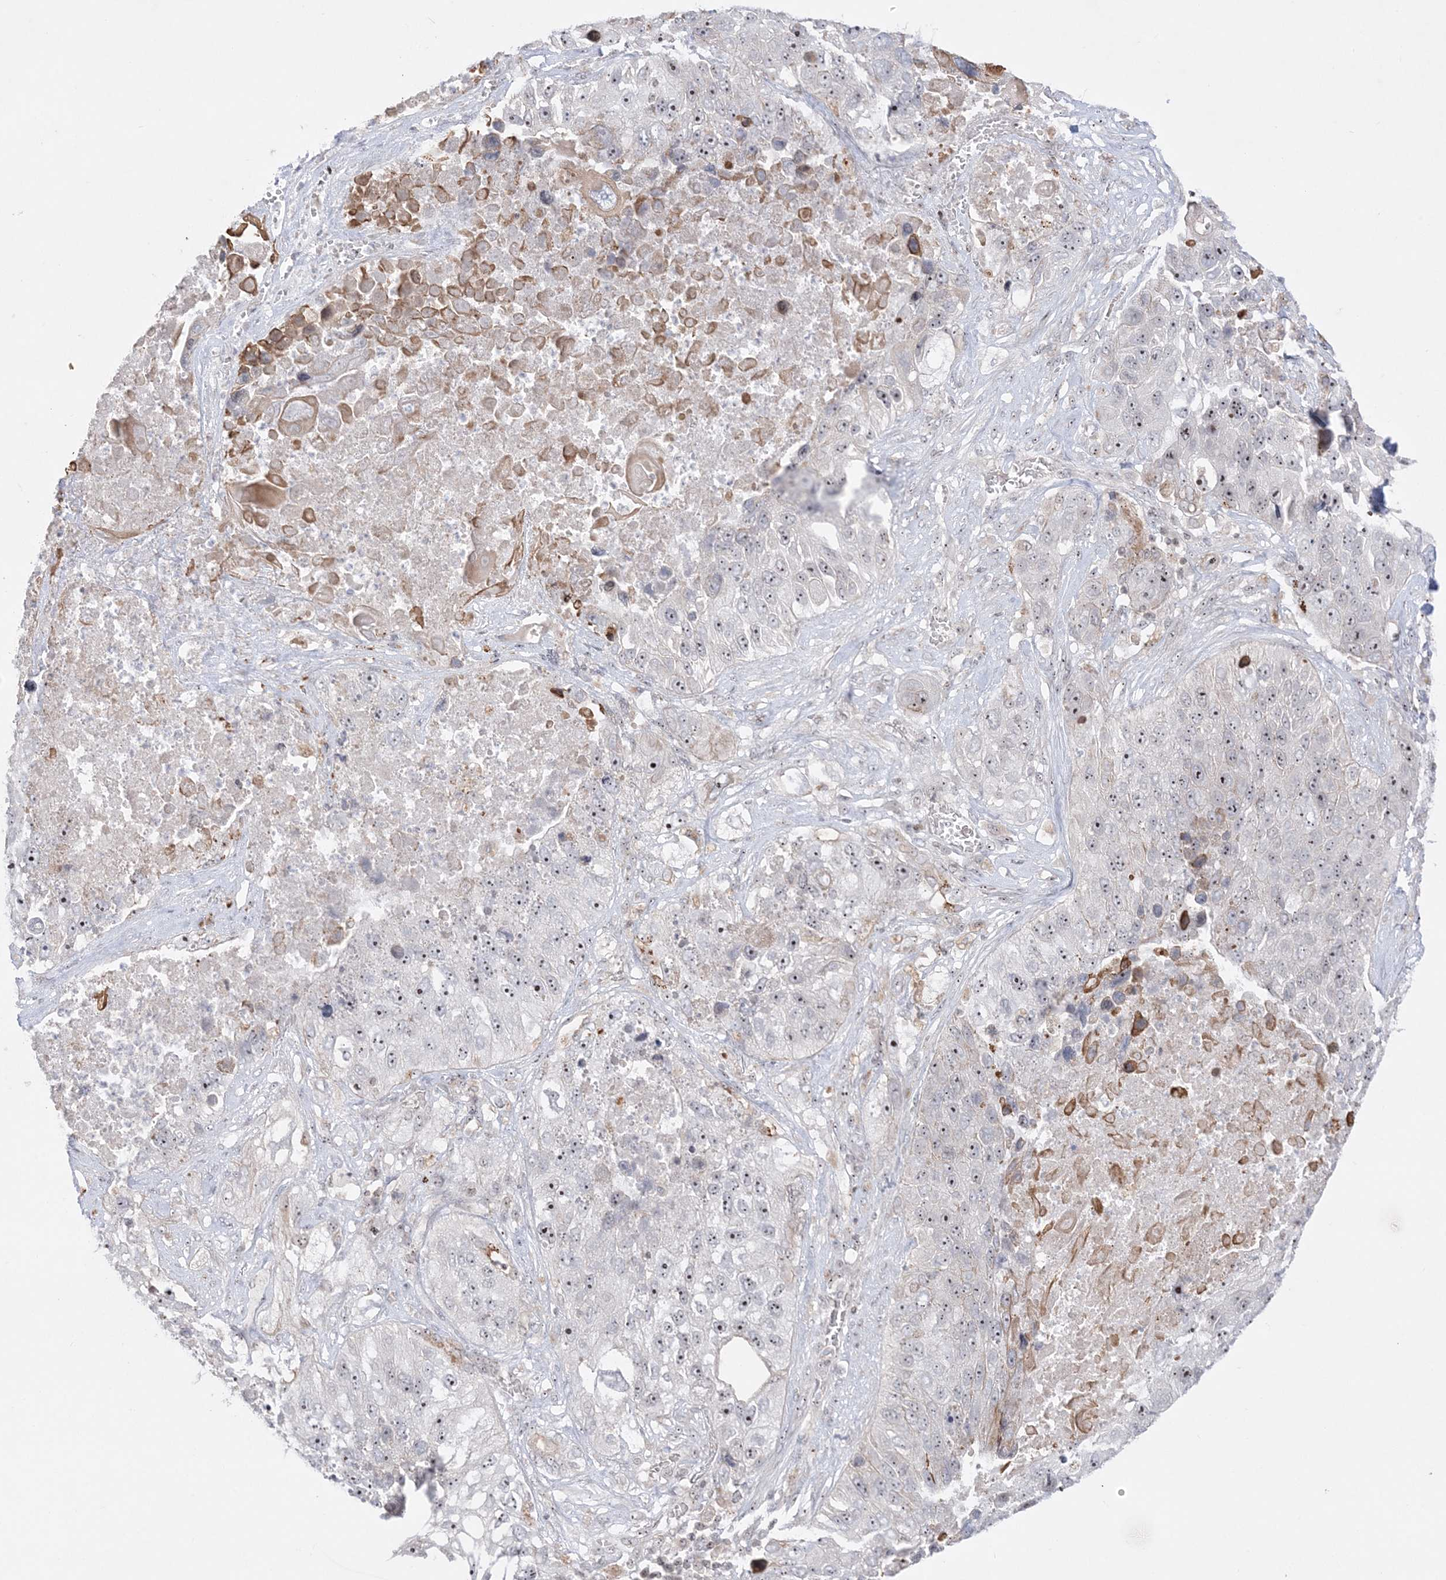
{"staining": {"intensity": "moderate", "quantity": "<25%", "location": "nuclear"}, "tissue": "lung cancer", "cell_type": "Tumor cells", "image_type": "cancer", "snomed": [{"axis": "morphology", "description": "Squamous cell carcinoma, NOS"}, {"axis": "topography", "description": "Lung"}], "caption": "A micrograph of lung cancer stained for a protein displays moderate nuclear brown staining in tumor cells.", "gene": "SH3BP4", "patient": {"sex": "male", "age": 61}}